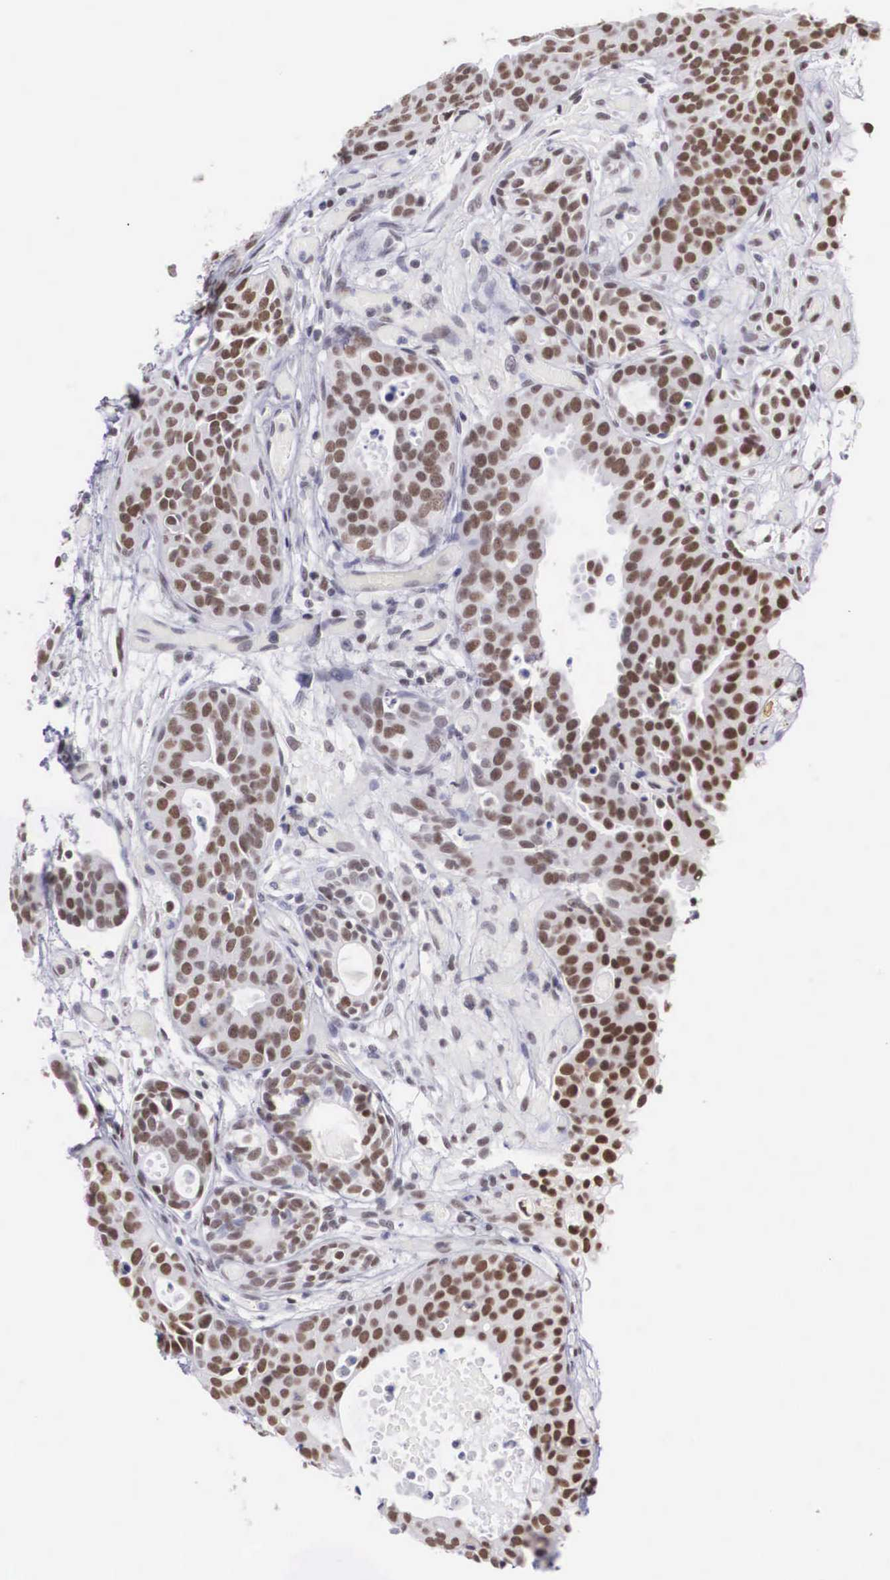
{"staining": {"intensity": "moderate", "quantity": ">75%", "location": "nuclear"}, "tissue": "urothelial cancer", "cell_type": "Tumor cells", "image_type": "cancer", "snomed": [{"axis": "morphology", "description": "Urothelial carcinoma, High grade"}, {"axis": "topography", "description": "Urinary bladder"}], "caption": "Approximately >75% of tumor cells in human high-grade urothelial carcinoma show moderate nuclear protein expression as visualized by brown immunohistochemical staining.", "gene": "CSTF2", "patient": {"sex": "male", "age": 78}}